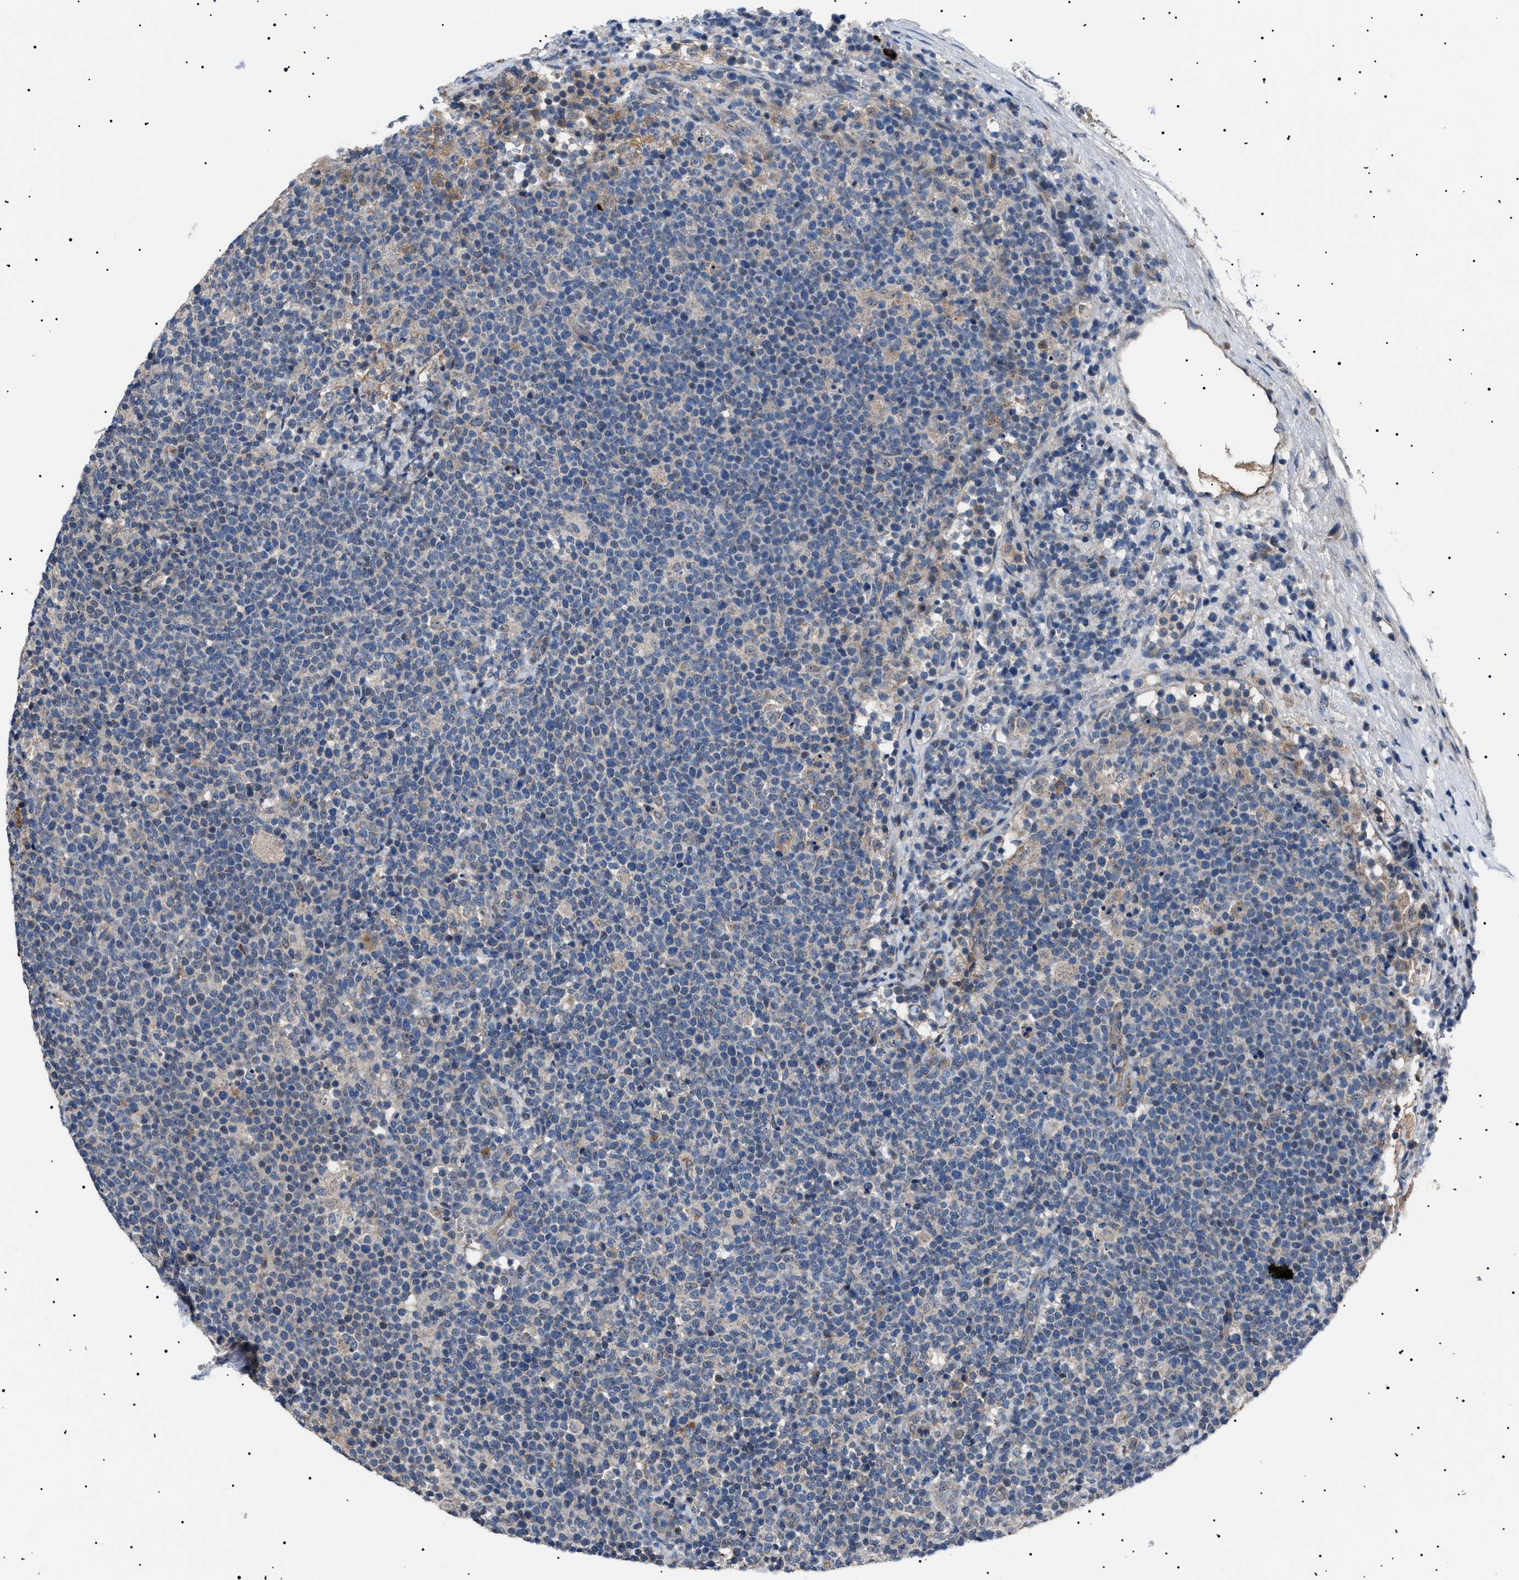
{"staining": {"intensity": "negative", "quantity": "none", "location": "none"}, "tissue": "lymphoma", "cell_type": "Tumor cells", "image_type": "cancer", "snomed": [{"axis": "morphology", "description": "Malignant lymphoma, non-Hodgkin's type, High grade"}, {"axis": "topography", "description": "Lymph node"}], "caption": "The photomicrograph reveals no significant expression in tumor cells of high-grade malignant lymphoma, non-Hodgkin's type.", "gene": "PTRH1", "patient": {"sex": "male", "age": 61}}